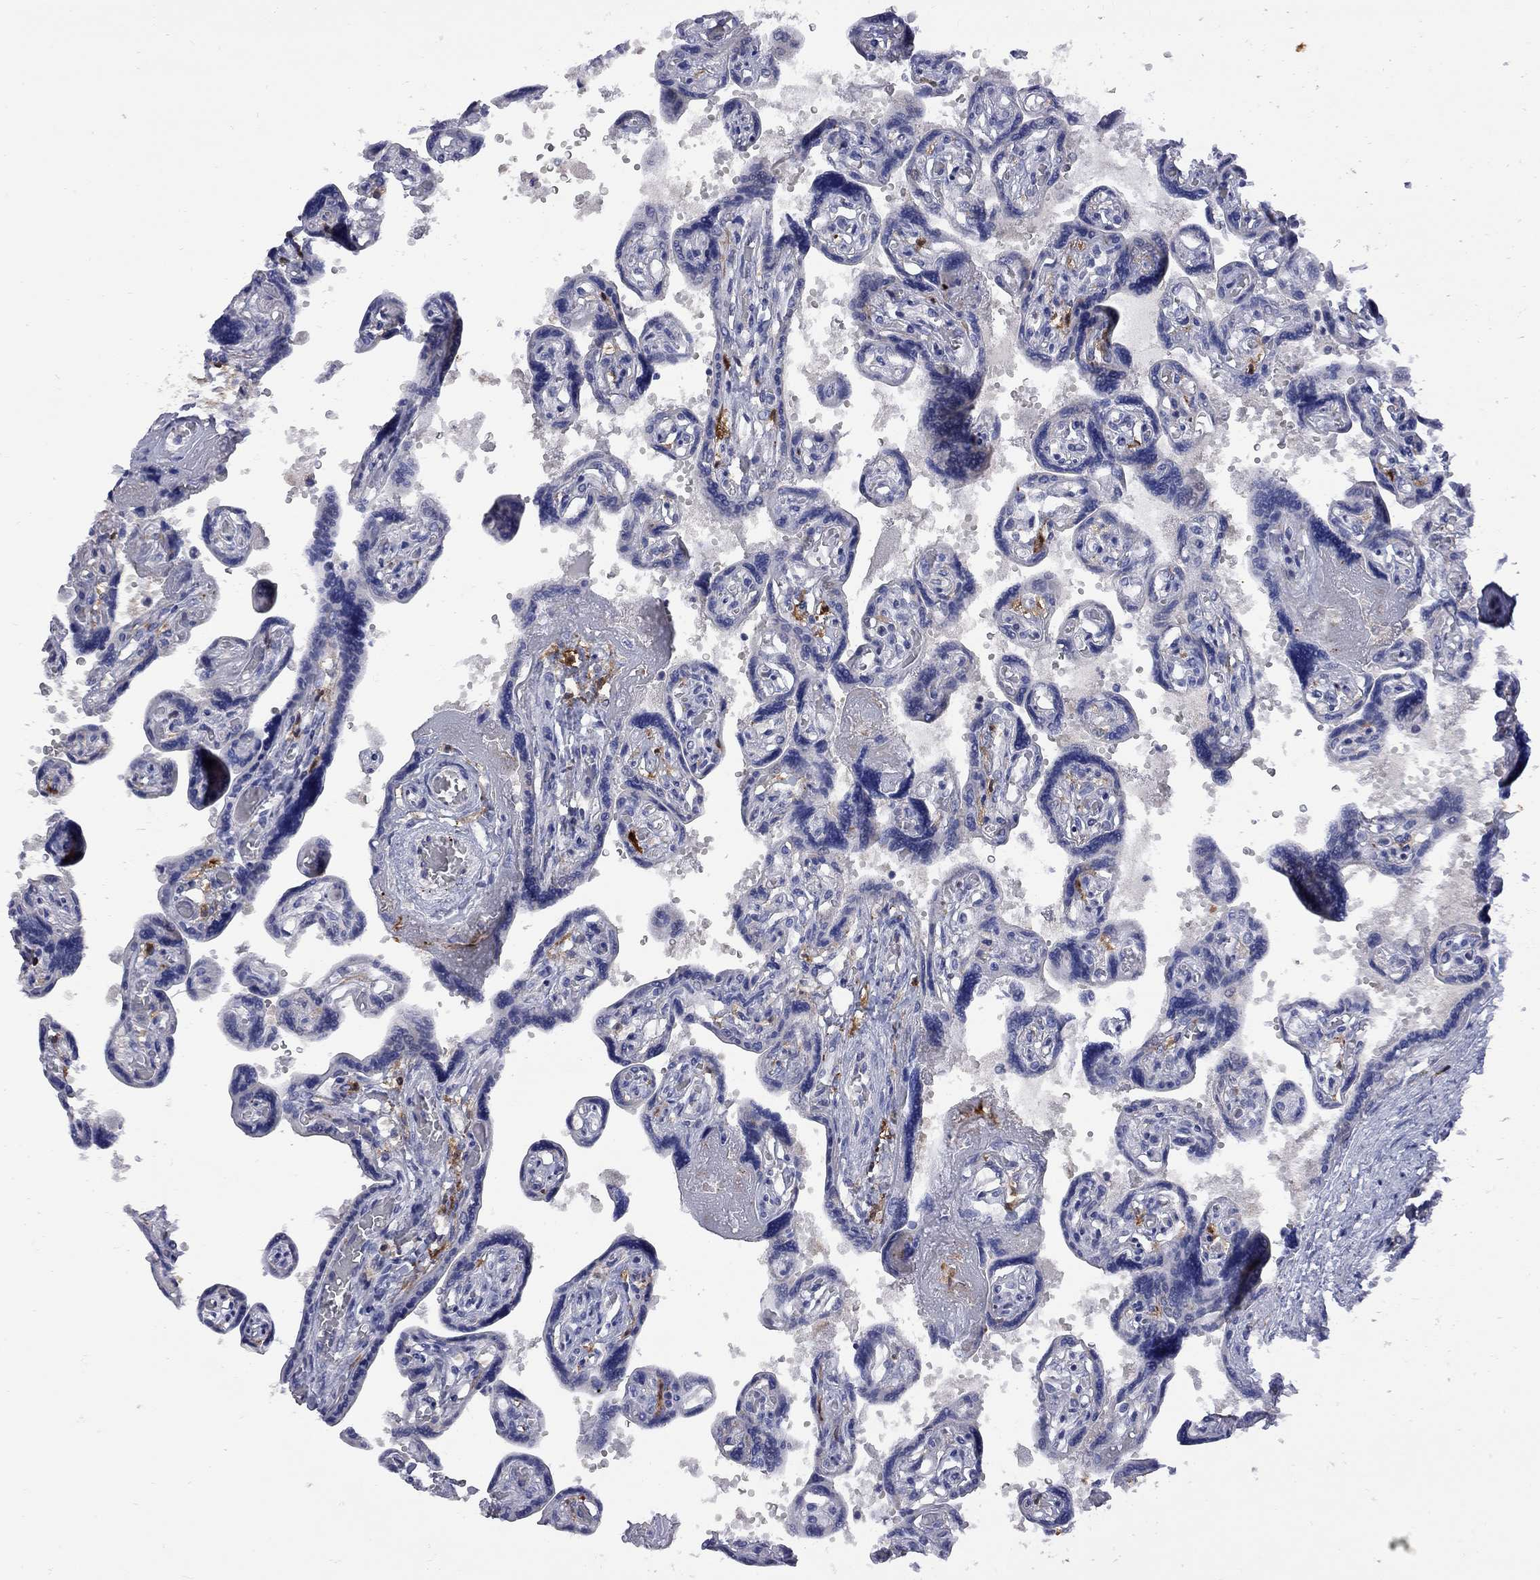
{"staining": {"intensity": "strong", "quantity": "25%-75%", "location": "cytoplasmic/membranous"}, "tissue": "placenta", "cell_type": "Decidual cells", "image_type": "normal", "snomed": [{"axis": "morphology", "description": "Normal tissue, NOS"}, {"axis": "topography", "description": "Placenta"}], "caption": "This image demonstrates immunohistochemistry (IHC) staining of unremarkable placenta, with high strong cytoplasmic/membranous expression in approximately 25%-75% of decidual cells.", "gene": "MTHFR", "patient": {"sex": "female", "age": 32}}